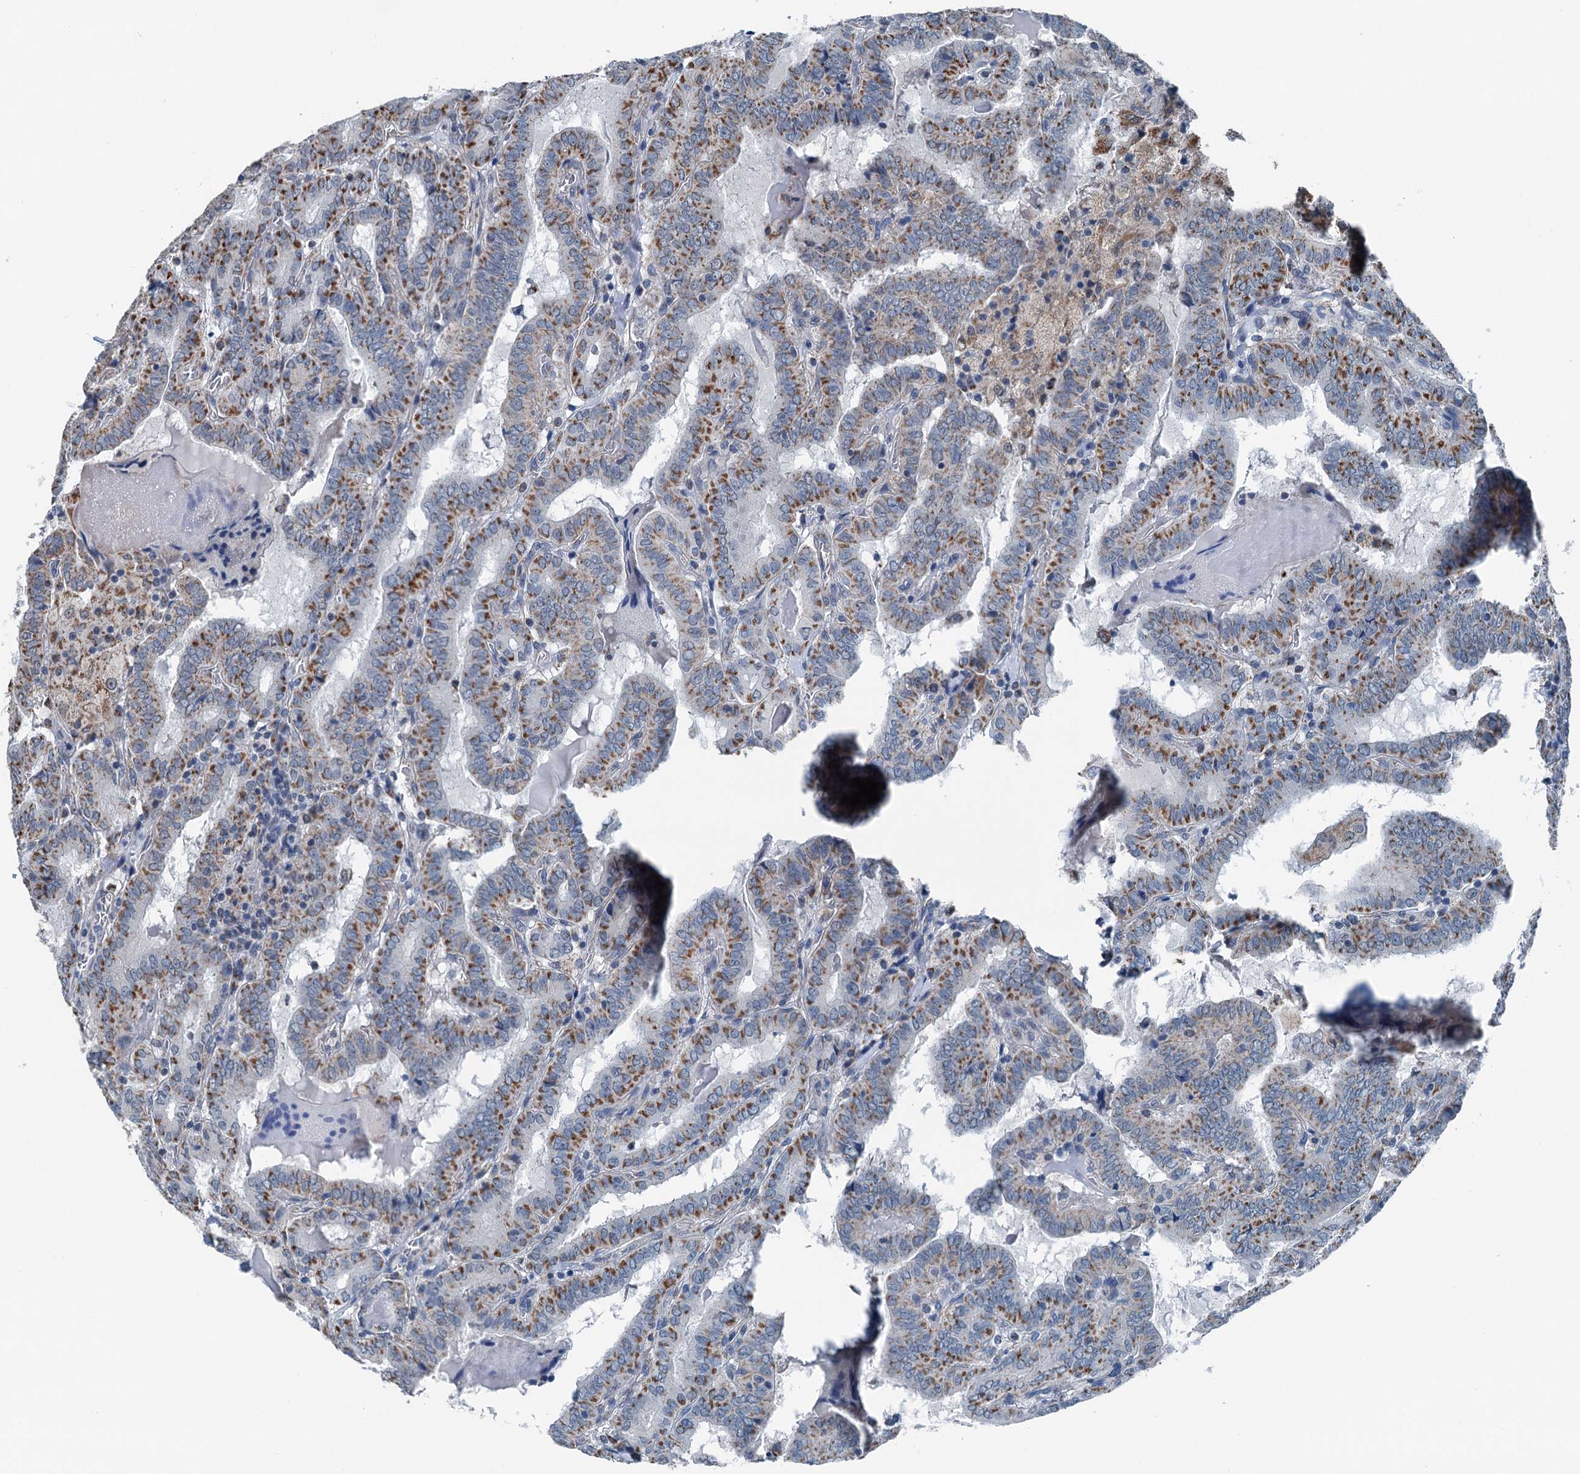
{"staining": {"intensity": "strong", "quantity": "25%-75%", "location": "cytoplasmic/membranous"}, "tissue": "thyroid cancer", "cell_type": "Tumor cells", "image_type": "cancer", "snomed": [{"axis": "morphology", "description": "Papillary adenocarcinoma, NOS"}, {"axis": "topography", "description": "Thyroid gland"}], "caption": "About 25%-75% of tumor cells in papillary adenocarcinoma (thyroid) exhibit strong cytoplasmic/membranous protein expression as visualized by brown immunohistochemical staining.", "gene": "TRPT1", "patient": {"sex": "female", "age": 72}}